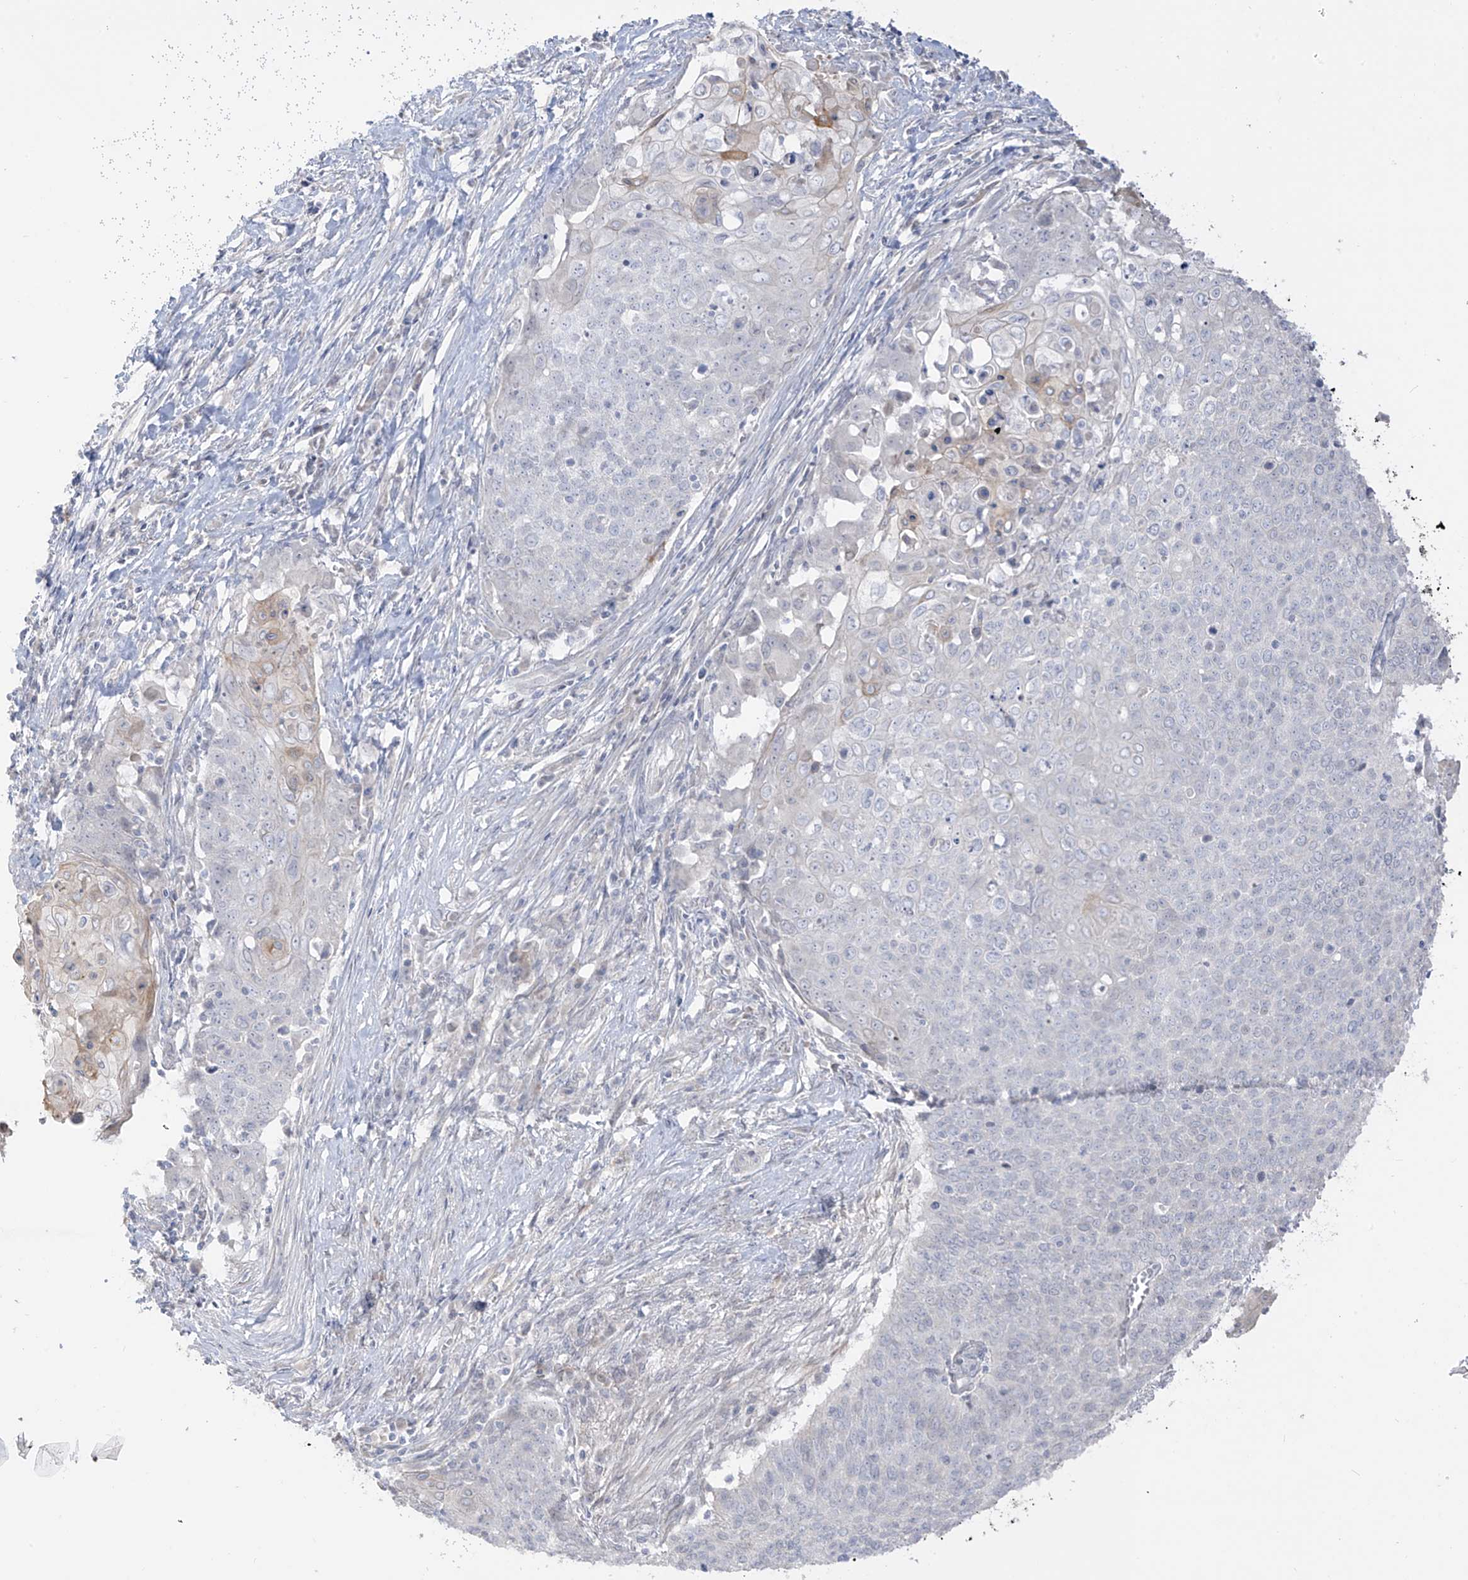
{"staining": {"intensity": "negative", "quantity": "none", "location": "none"}, "tissue": "cervical cancer", "cell_type": "Tumor cells", "image_type": "cancer", "snomed": [{"axis": "morphology", "description": "Squamous cell carcinoma, NOS"}, {"axis": "topography", "description": "Cervix"}], "caption": "Tumor cells show no significant positivity in cervical cancer. Brightfield microscopy of immunohistochemistry stained with DAB (brown) and hematoxylin (blue), captured at high magnification.", "gene": "DCDC2", "patient": {"sex": "female", "age": 39}}